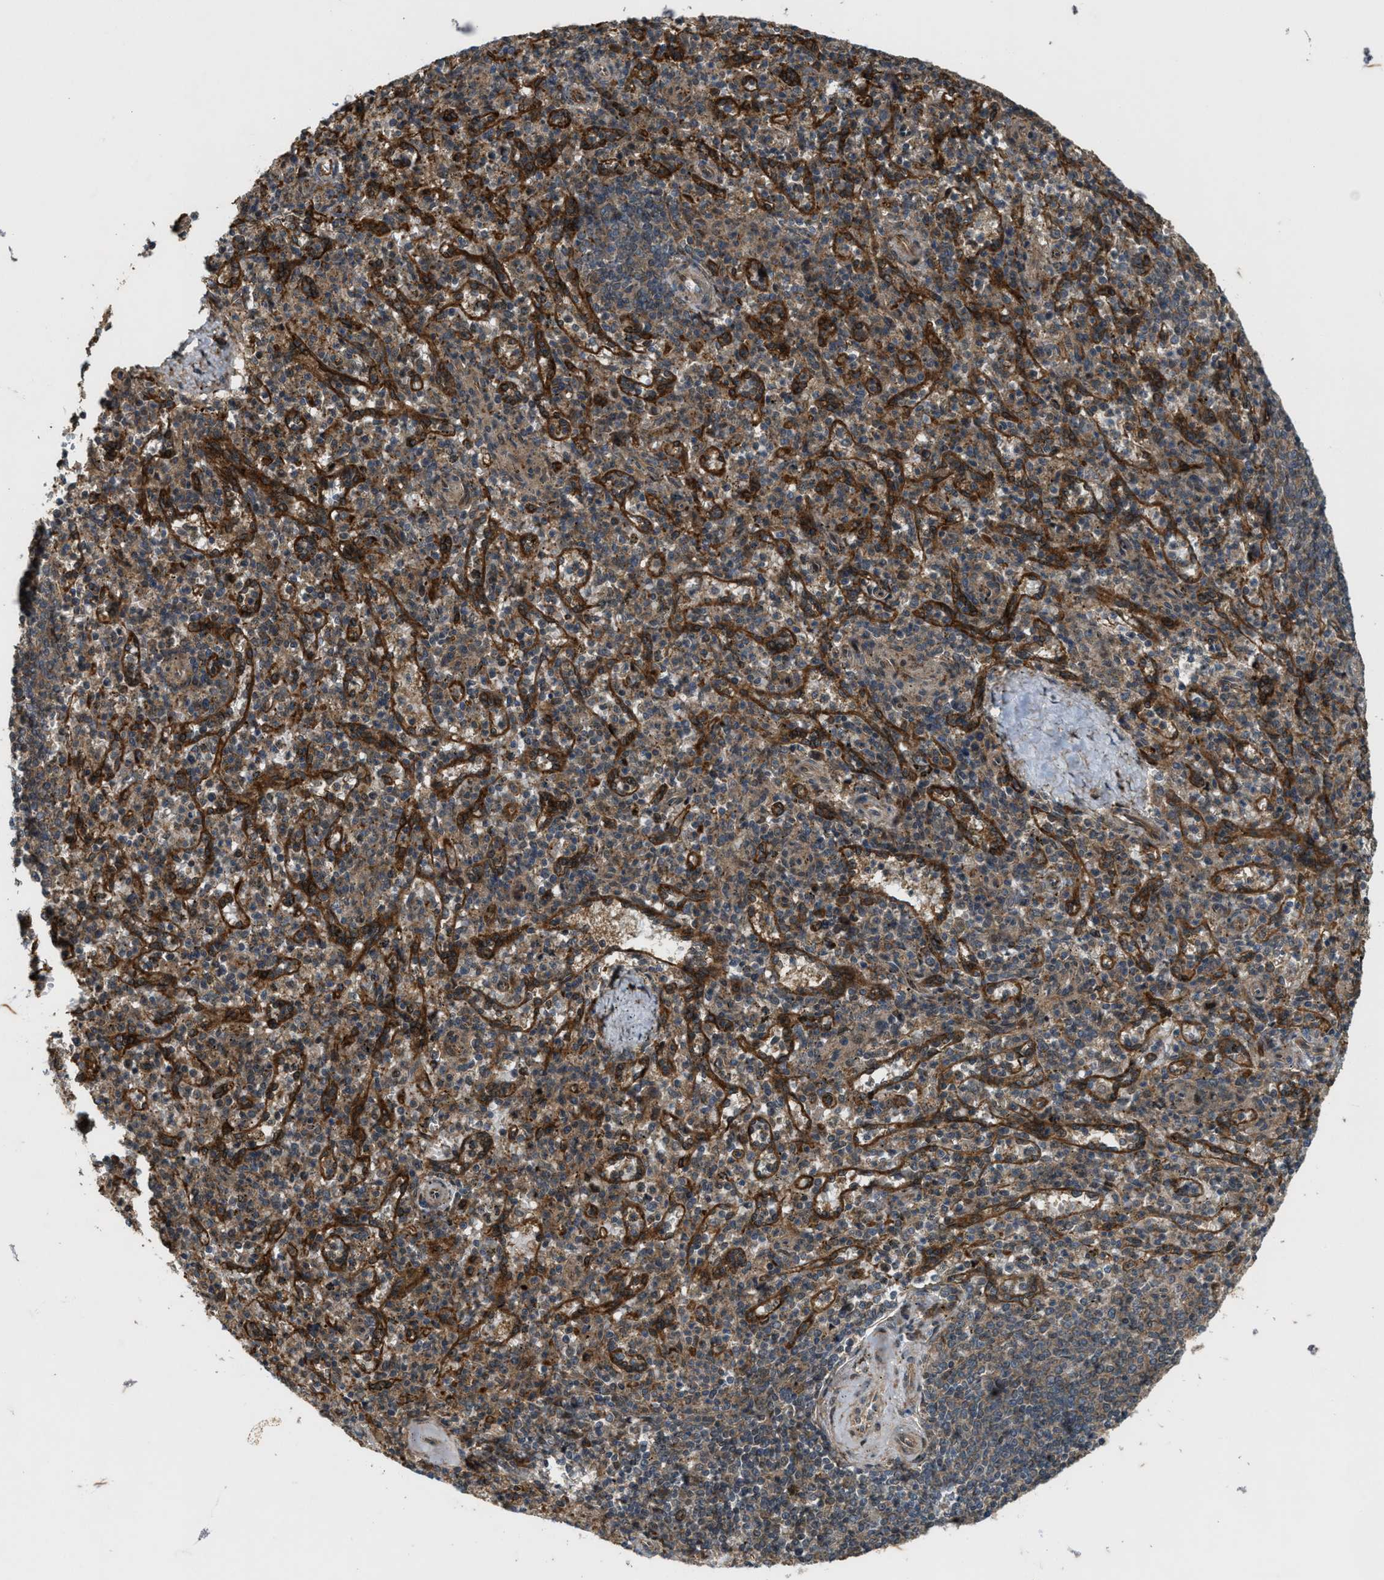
{"staining": {"intensity": "weak", "quantity": "25%-75%", "location": "cytoplasmic/membranous"}, "tissue": "spleen", "cell_type": "Cells in red pulp", "image_type": "normal", "snomed": [{"axis": "morphology", "description": "Normal tissue, NOS"}, {"axis": "topography", "description": "Spleen"}], "caption": "Protein expression analysis of benign human spleen reveals weak cytoplasmic/membranous positivity in approximately 25%-75% of cells in red pulp. (Brightfield microscopy of DAB IHC at high magnification).", "gene": "LRRC72", "patient": {"sex": "male", "age": 72}}